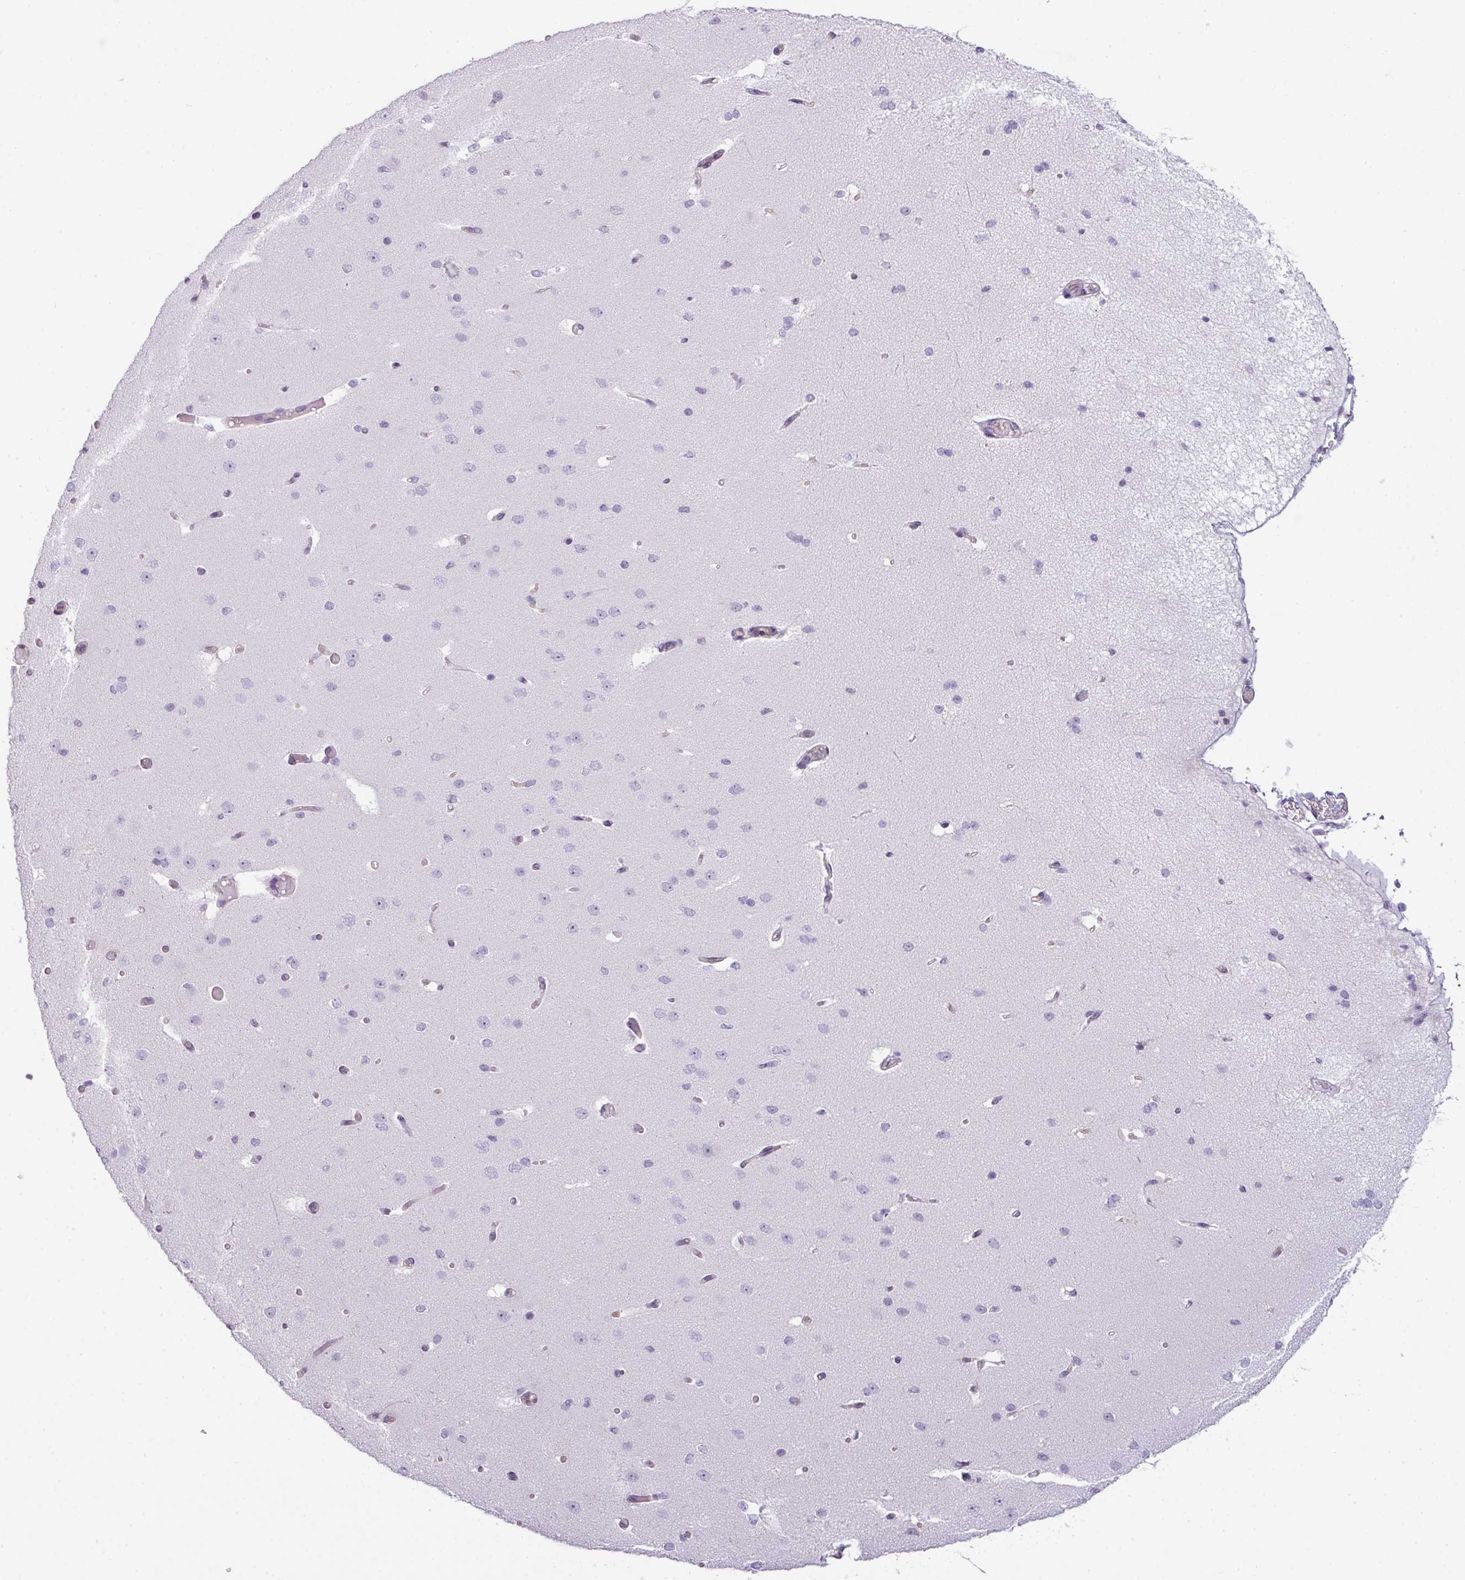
{"staining": {"intensity": "negative", "quantity": "none", "location": "none"}, "tissue": "cerebral cortex", "cell_type": "Endothelial cells", "image_type": "normal", "snomed": [{"axis": "morphology", "description": "Normal tissue, NOS"}, {"axis": "morphology", "description": "Inflammation, NOS"}, {"axis": "topography", "description": "Cerebral cortex"}], "caption": "High magnification brightfield microscopy of benign cerebral cortex stained with DAB (brown) and counterstained with hematoxylin (blue): endothelial cells show no significant staining. (Stains: DAB (3,3'-diaminobenzidine) immunohistochemistry with hematoxylin counter stain, Microscopy: brightfield microscopy at high magnification).", "gene": "STAT5A", "patient": {"sex": "male", "age": 6}}